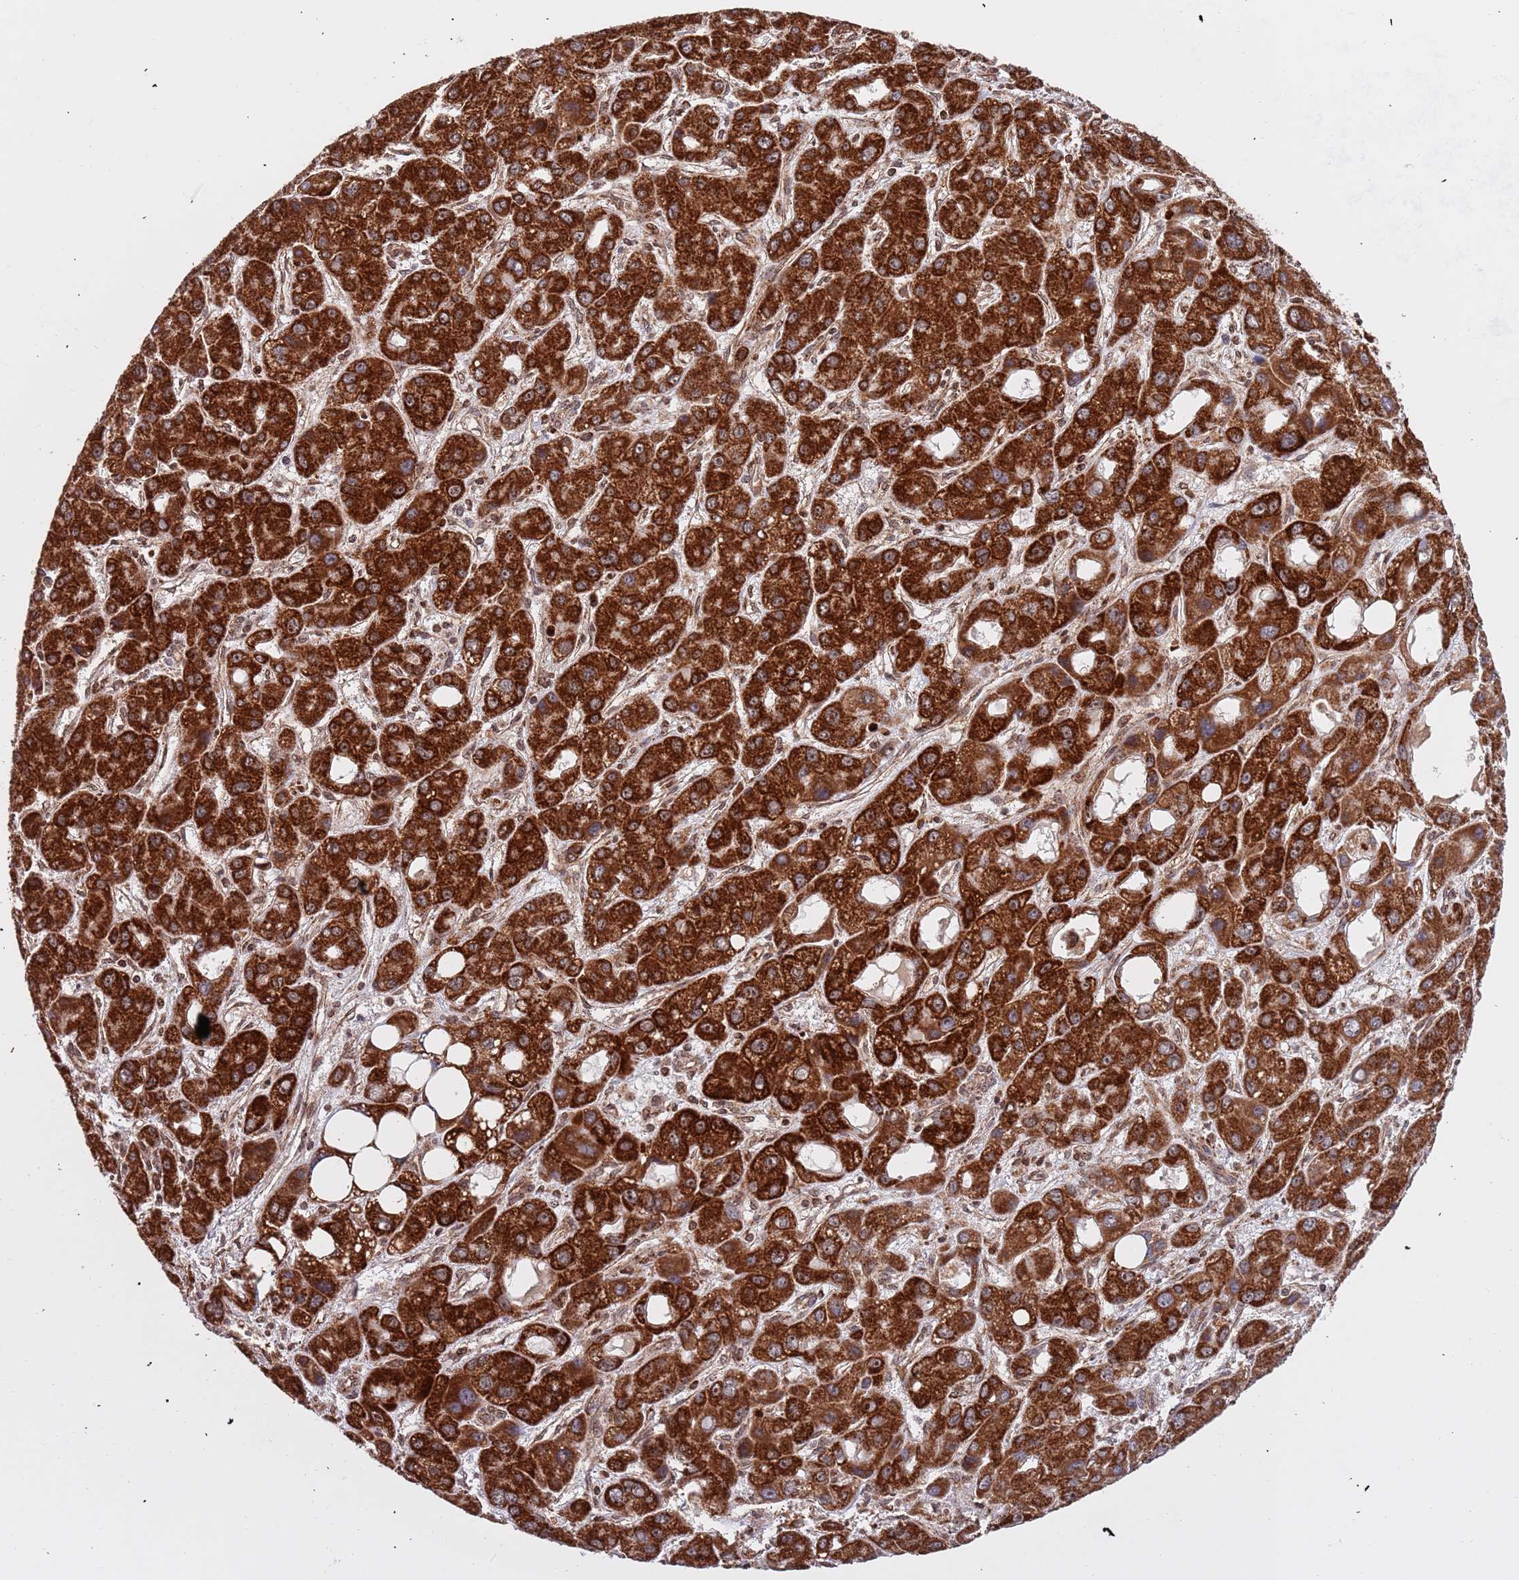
{"staining": {"intensity": "strong", "quantity": ">75%", "location": "cytoplasmic/membranous"}, "tissue": "liver cancer", "cell_type": "Tumor cells", "image_type": "cancer", "snomed": [{"axis": "morphology", "description": "Carcinoma, Hepatocellular, NOS"}, {"axis": "topography", "description": "Liver"}], "caption": "Liver hepatocellular carcinoma stained with immunohistochemistry displays strong cytoplasmic/membranous expression in about >75% of tumor cells.", "gene": "DCHS1", "patient": {"sex": "male", "age": 55}}